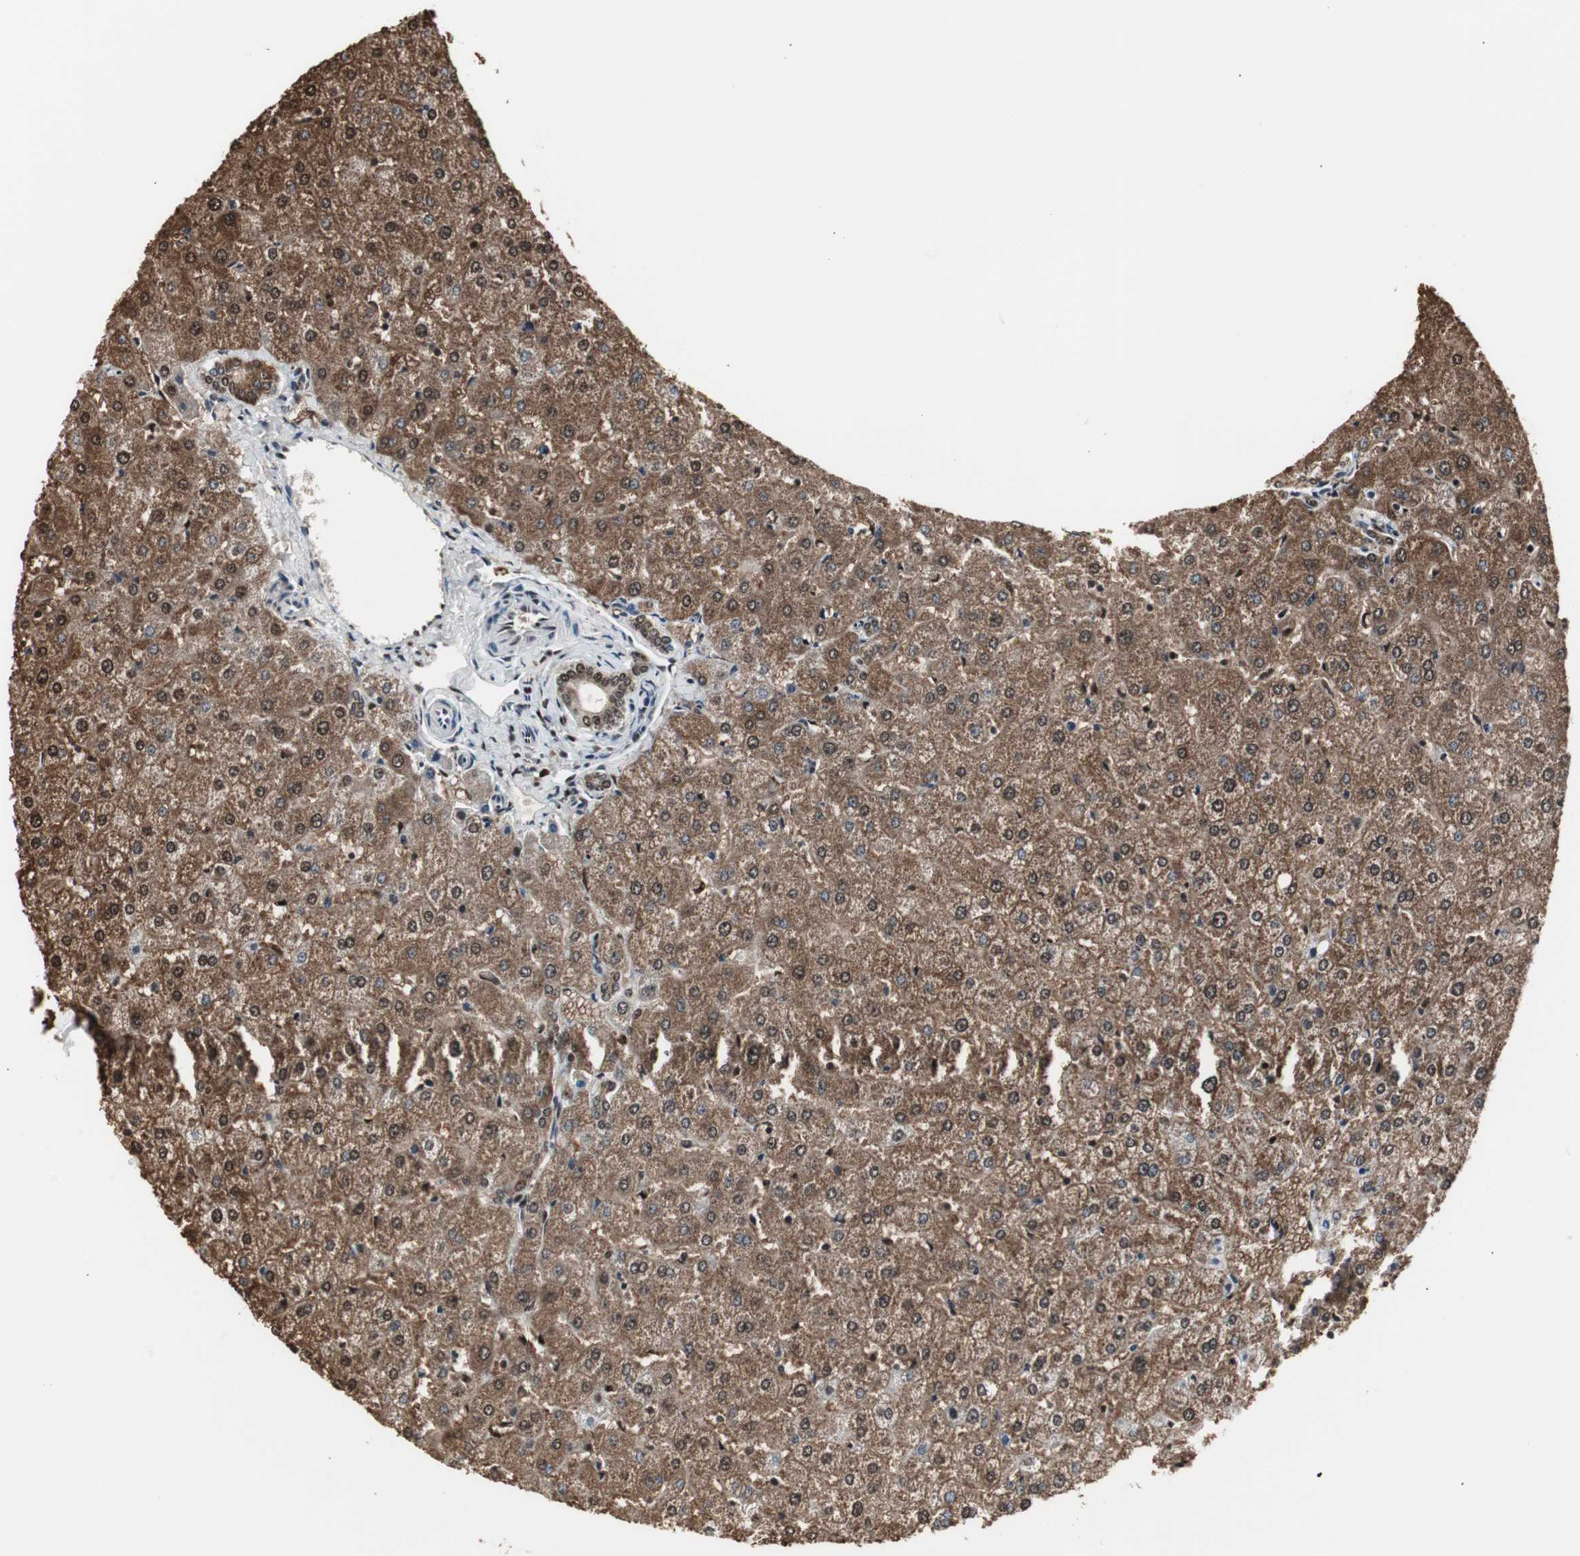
{"staining": {"intensity": "strong", "quantity": ">75%", "location": "cytoplasmic/membranous,nuclear"}, "tissue": "liver", "cell_type": "Cholangiocytes", "image_type": "normal", "snomed": [{"axis": "morphology", "description": "Normal tissue, NOS"}, {"axis": "morphology", "description": "Fibrosis, NOS"}, {"axis": "topography", "description": "Liver"}], "caption": "Protein expression by immunohistochemistry (IHC) shows strong cytoplasmic/membranous,nuclear expression in about >75% of cholangiocytes in unremarkable liver.", "gene": "PARN", "patient": {"sex": "female", "age": 29}}